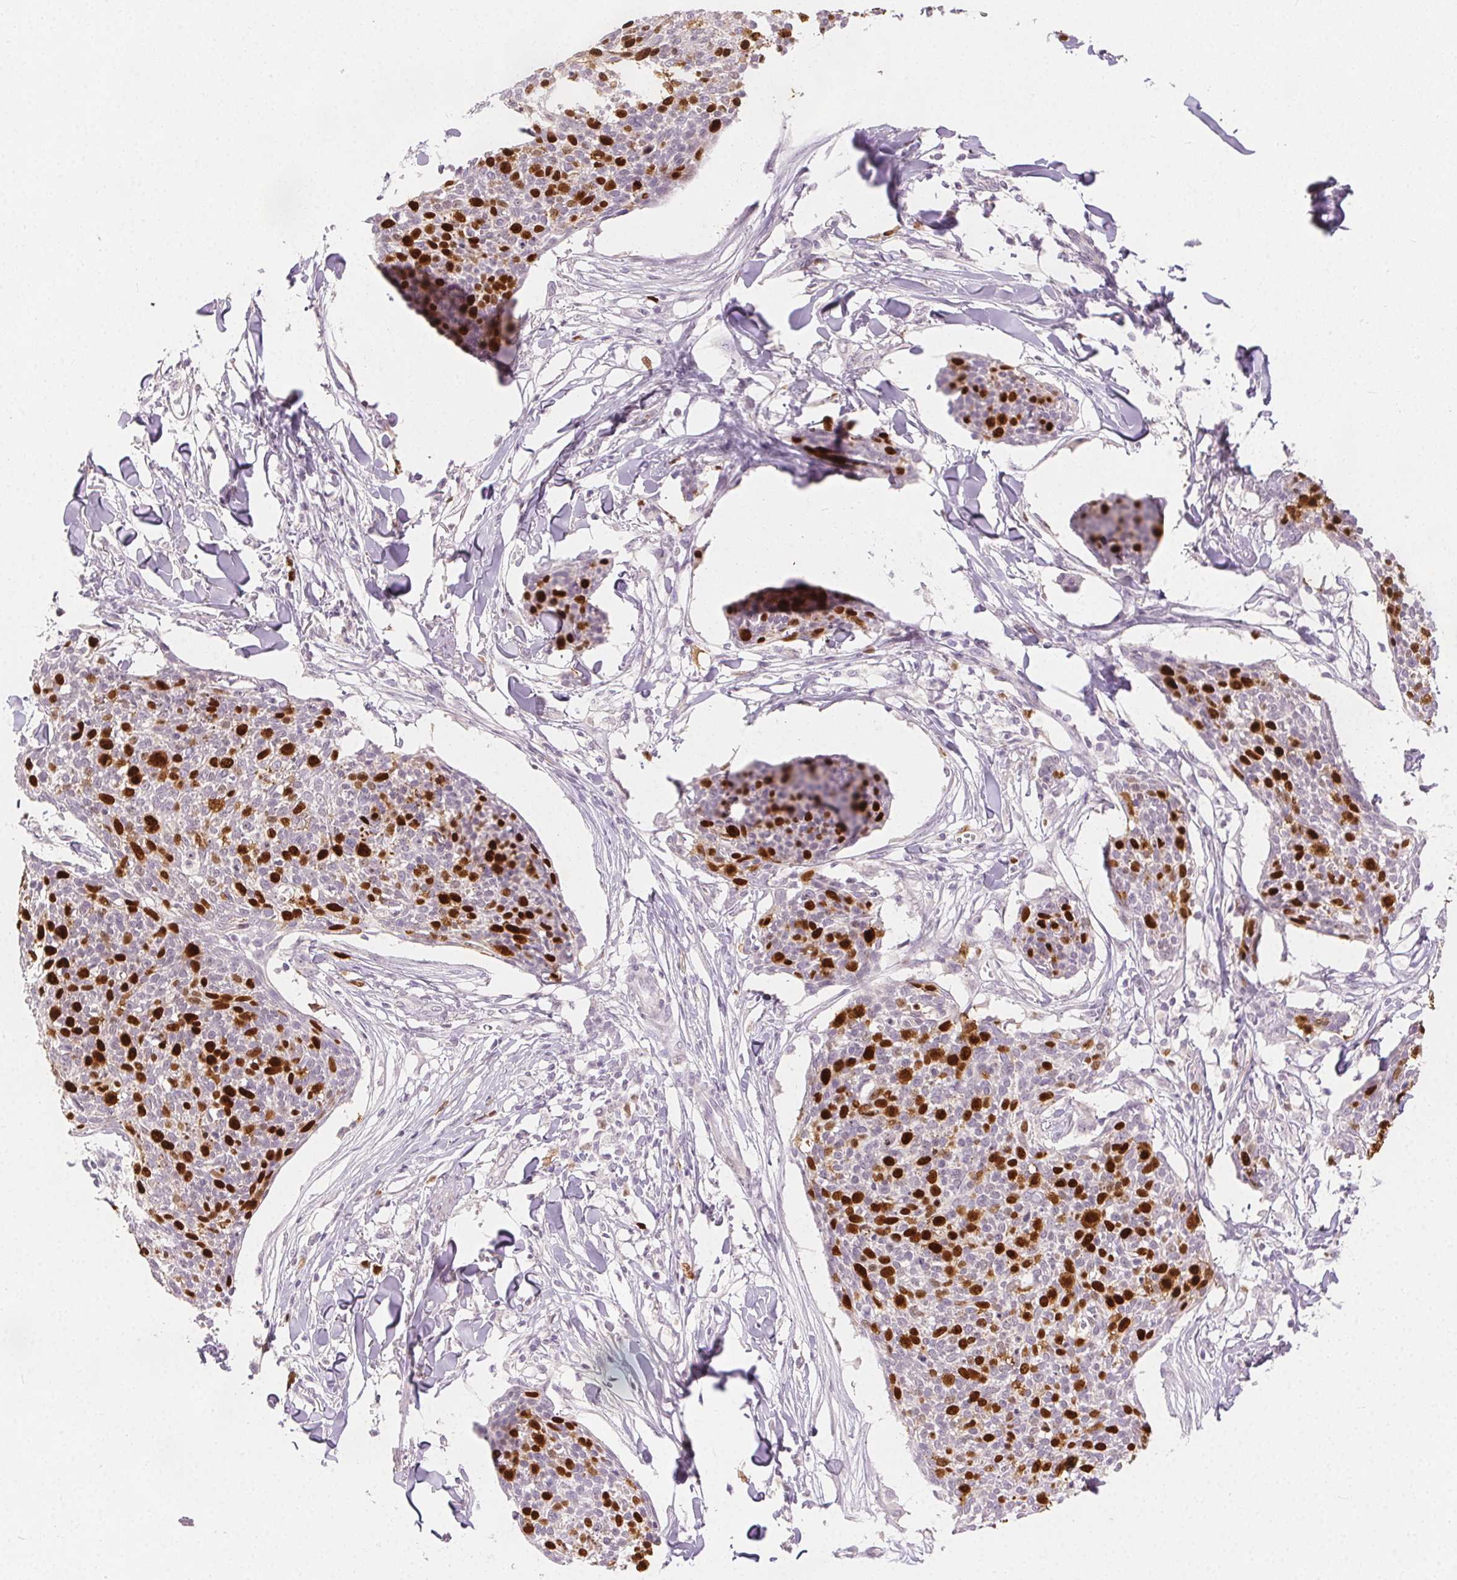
{"staining": {"intensity": "strong", "quantity": "25%-75%", "location": "nuclear"}, "tissue": "skin cancer", "cell_type": "Tumor cells", "image_type": "cancer", "snomed": [{"axis": "morphology", "description": "Squamous cell carcinoma, NOS"}, {"axis": "topography", "description": "Skin"}, {"axis": "topography", "description": "Vulva"}], "caption": "DAB immunohistochemical staining of skin cancer displays strong nuclear protein positivity in approximately 25%-75% of tumor cells. The protein of interest is shown in brown color, while the nuclei are stained blue.", "gene": "ANLN", "patient": {"sex": "female", "age": 75}}